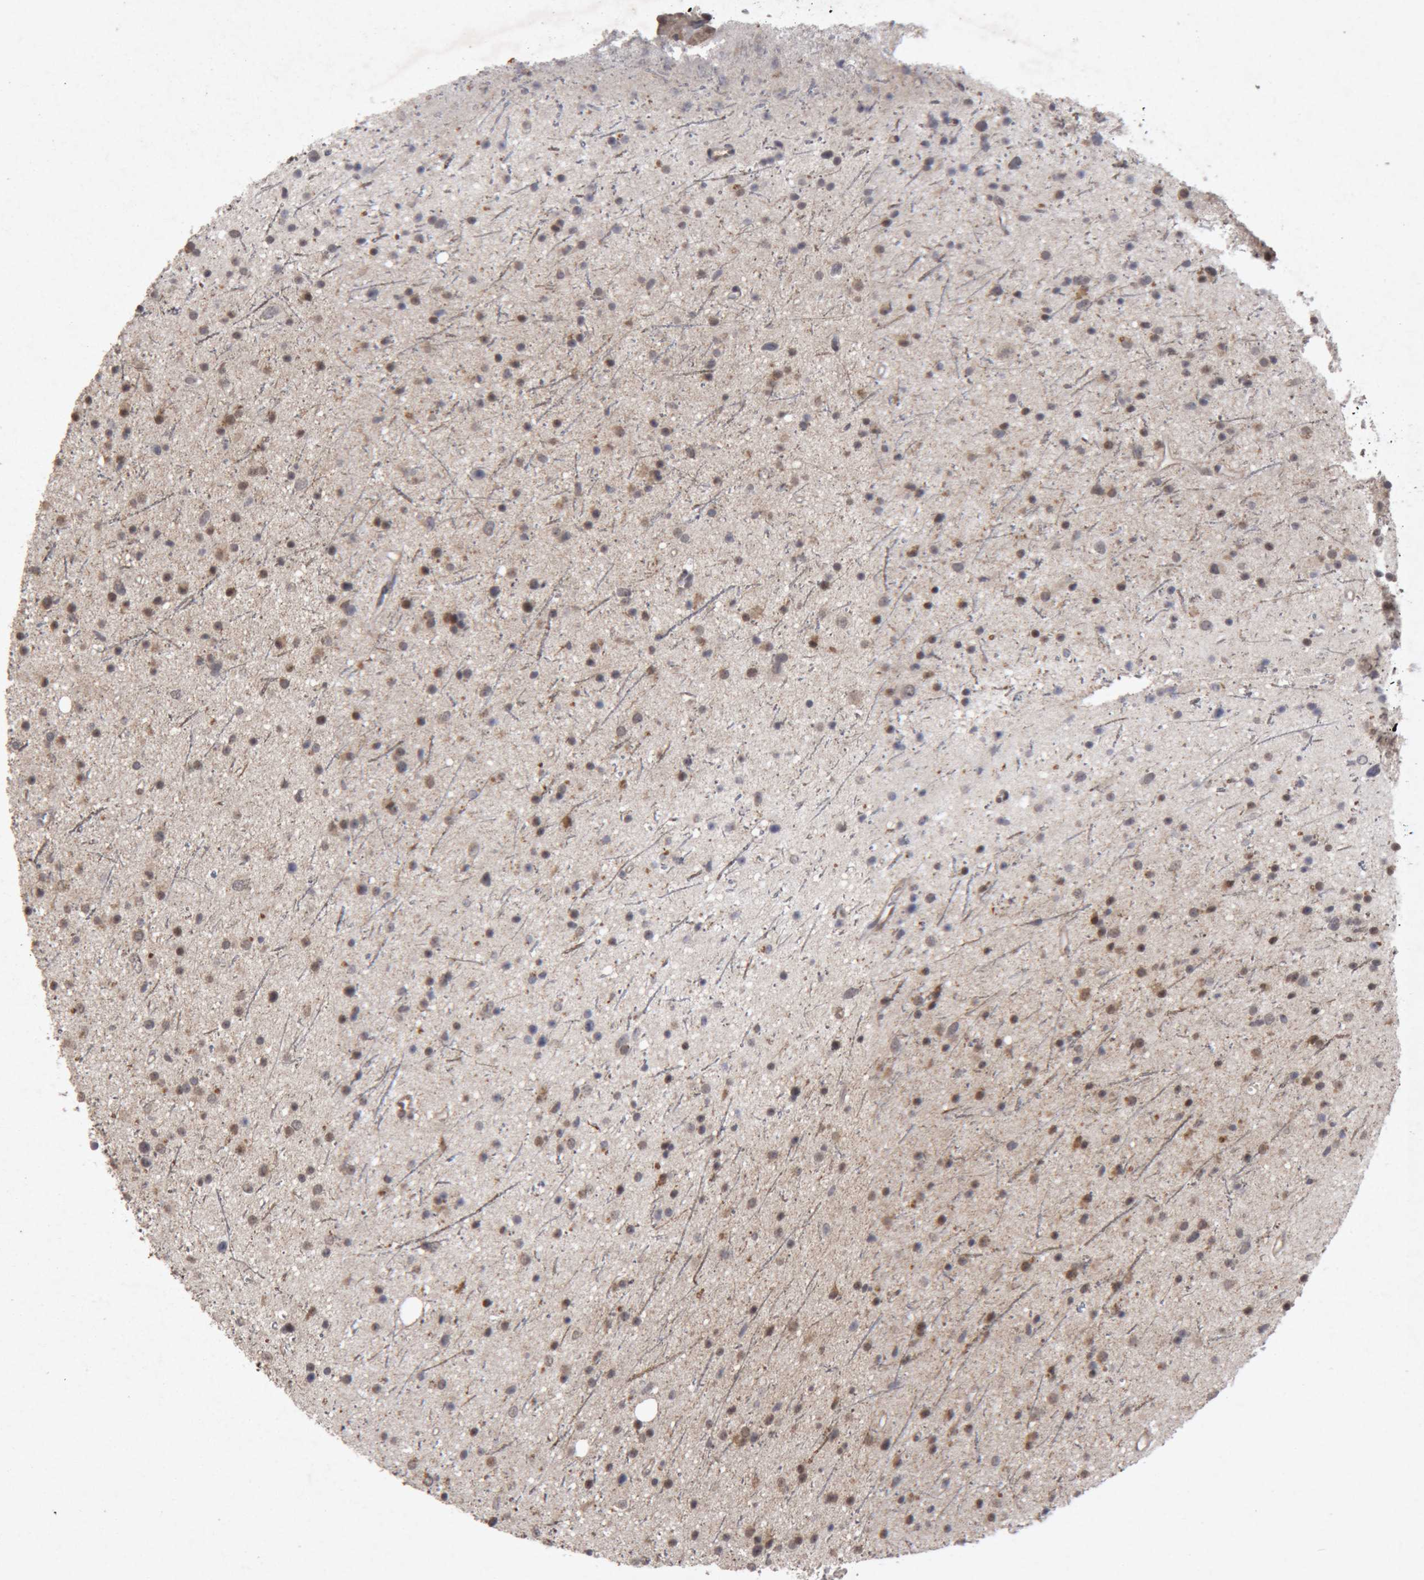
{"staining": {"intensity": "weak", "quantity": "25%-75%", "location": "cytoplasmic/membranous"}, "tissue": "glioma", "cell_type": "Tumor cells", "image_type": "cancer", "snomed": [{"axis": "morphology", "description": "Glioma, malignant, Low grade"}, {"axis": "topography", "description": "Cerebral cortex"}], "caption": "Malignant glioma (low-grade) stained with immunohistochemistry (IHC) displays weak cytoplasmic/membranous positivity in approximately 25%-75% of tumor cells.", "gene": "MEP1A", "patient": {"sex": "female", "age": 39}}